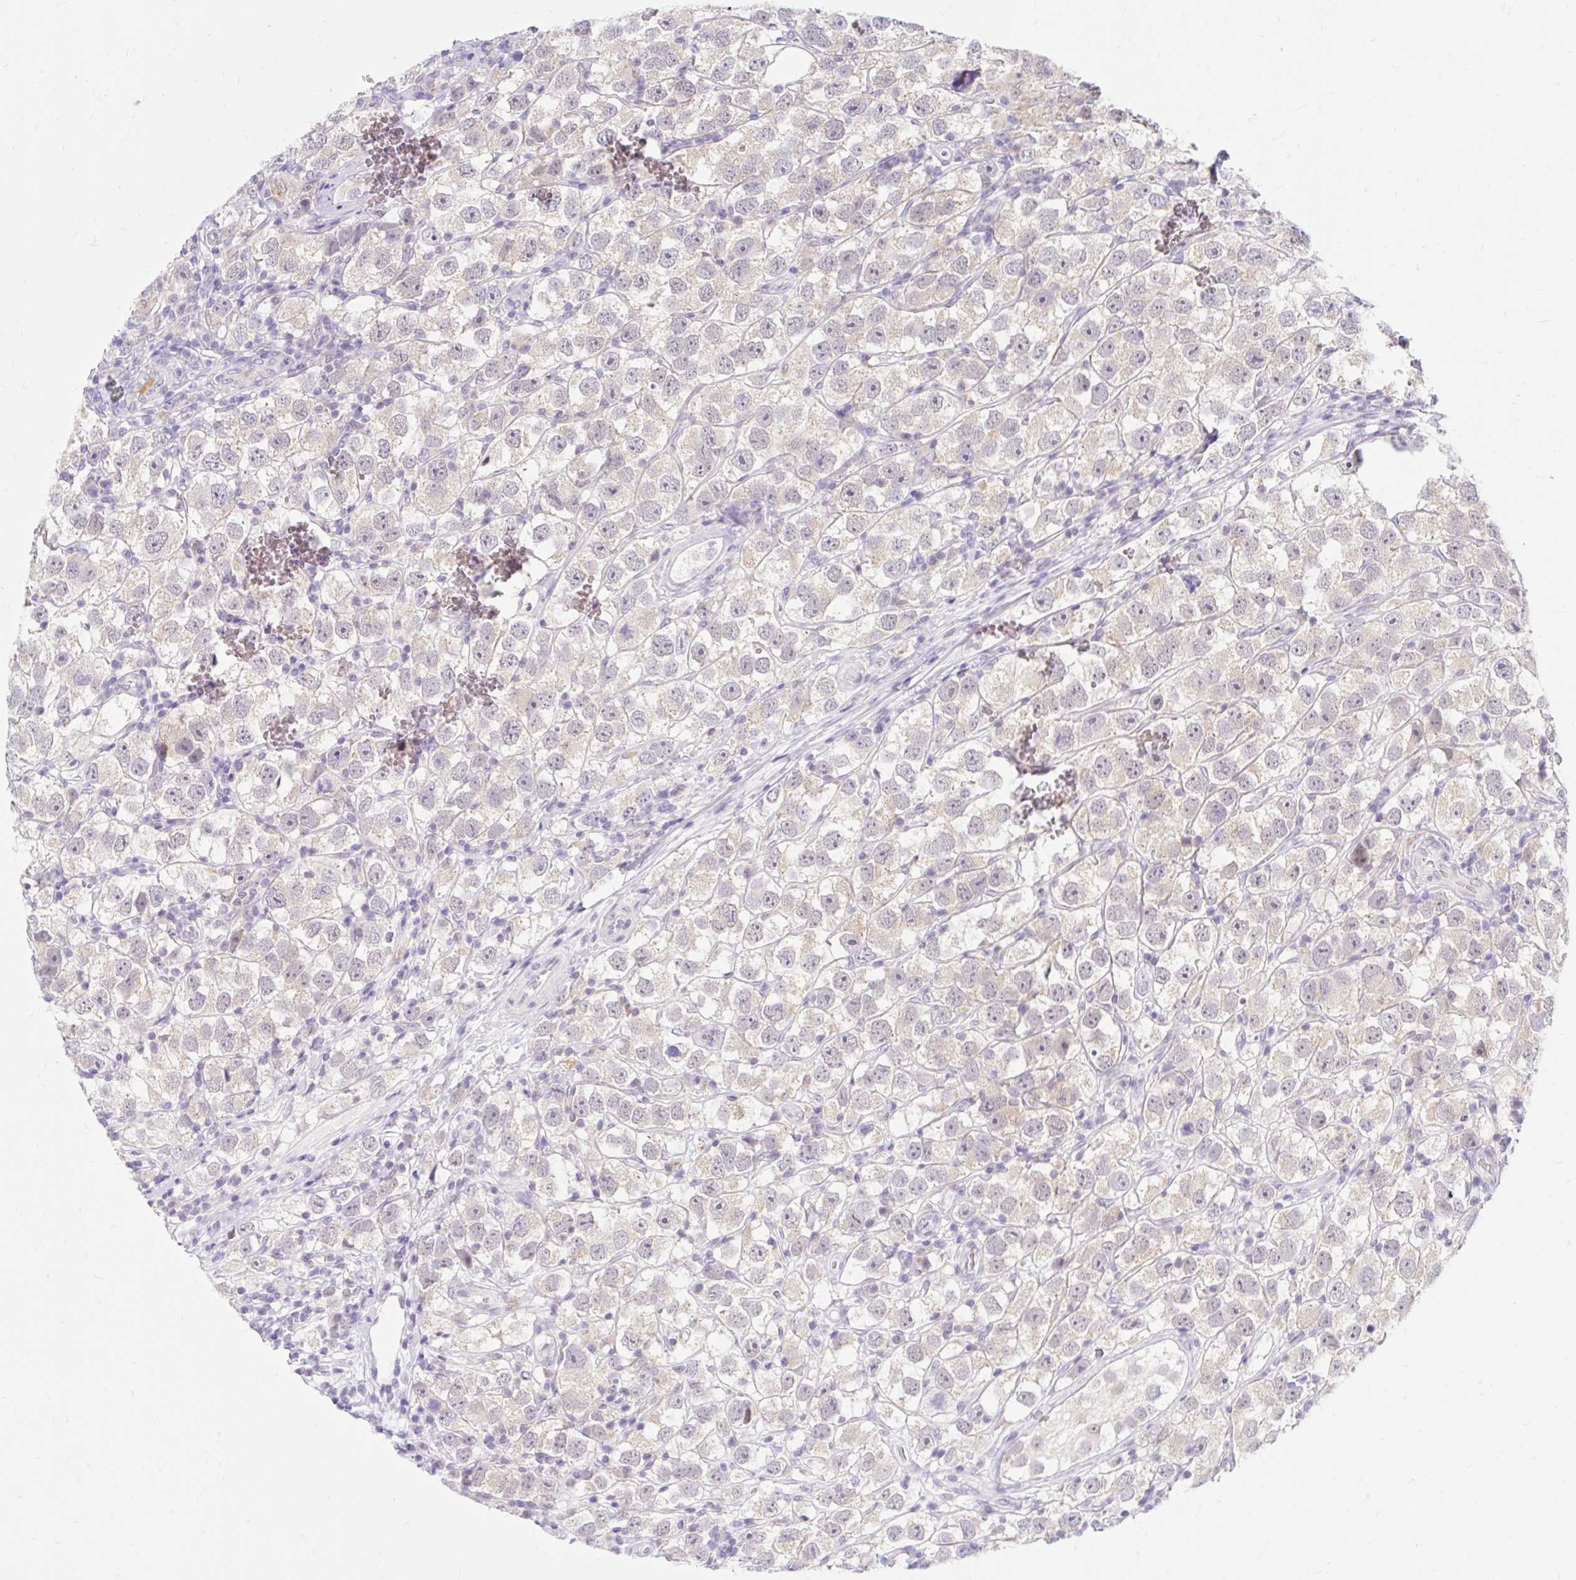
{"staining": {"intensity": "weak", "quantity": "25%-75%", "location": "cytoplasmic/membranous"}, "tissue": "testis cancer", "cell_type": "Tumor cells", "image_type": "cancer", "snomed": [{"axis": "morphology", "description": "Seminoma, NOS"}, {"axis": "topography", "description": "Testis"}], "caption": "Human testis cancer stained with a brown dye demonstrates weak cytoplasmic/membranous positive positivity in approximately 25%-75% of tumor cells.", "gene": "ITPK1", "patient": {"sex": "male", "age": 26}}